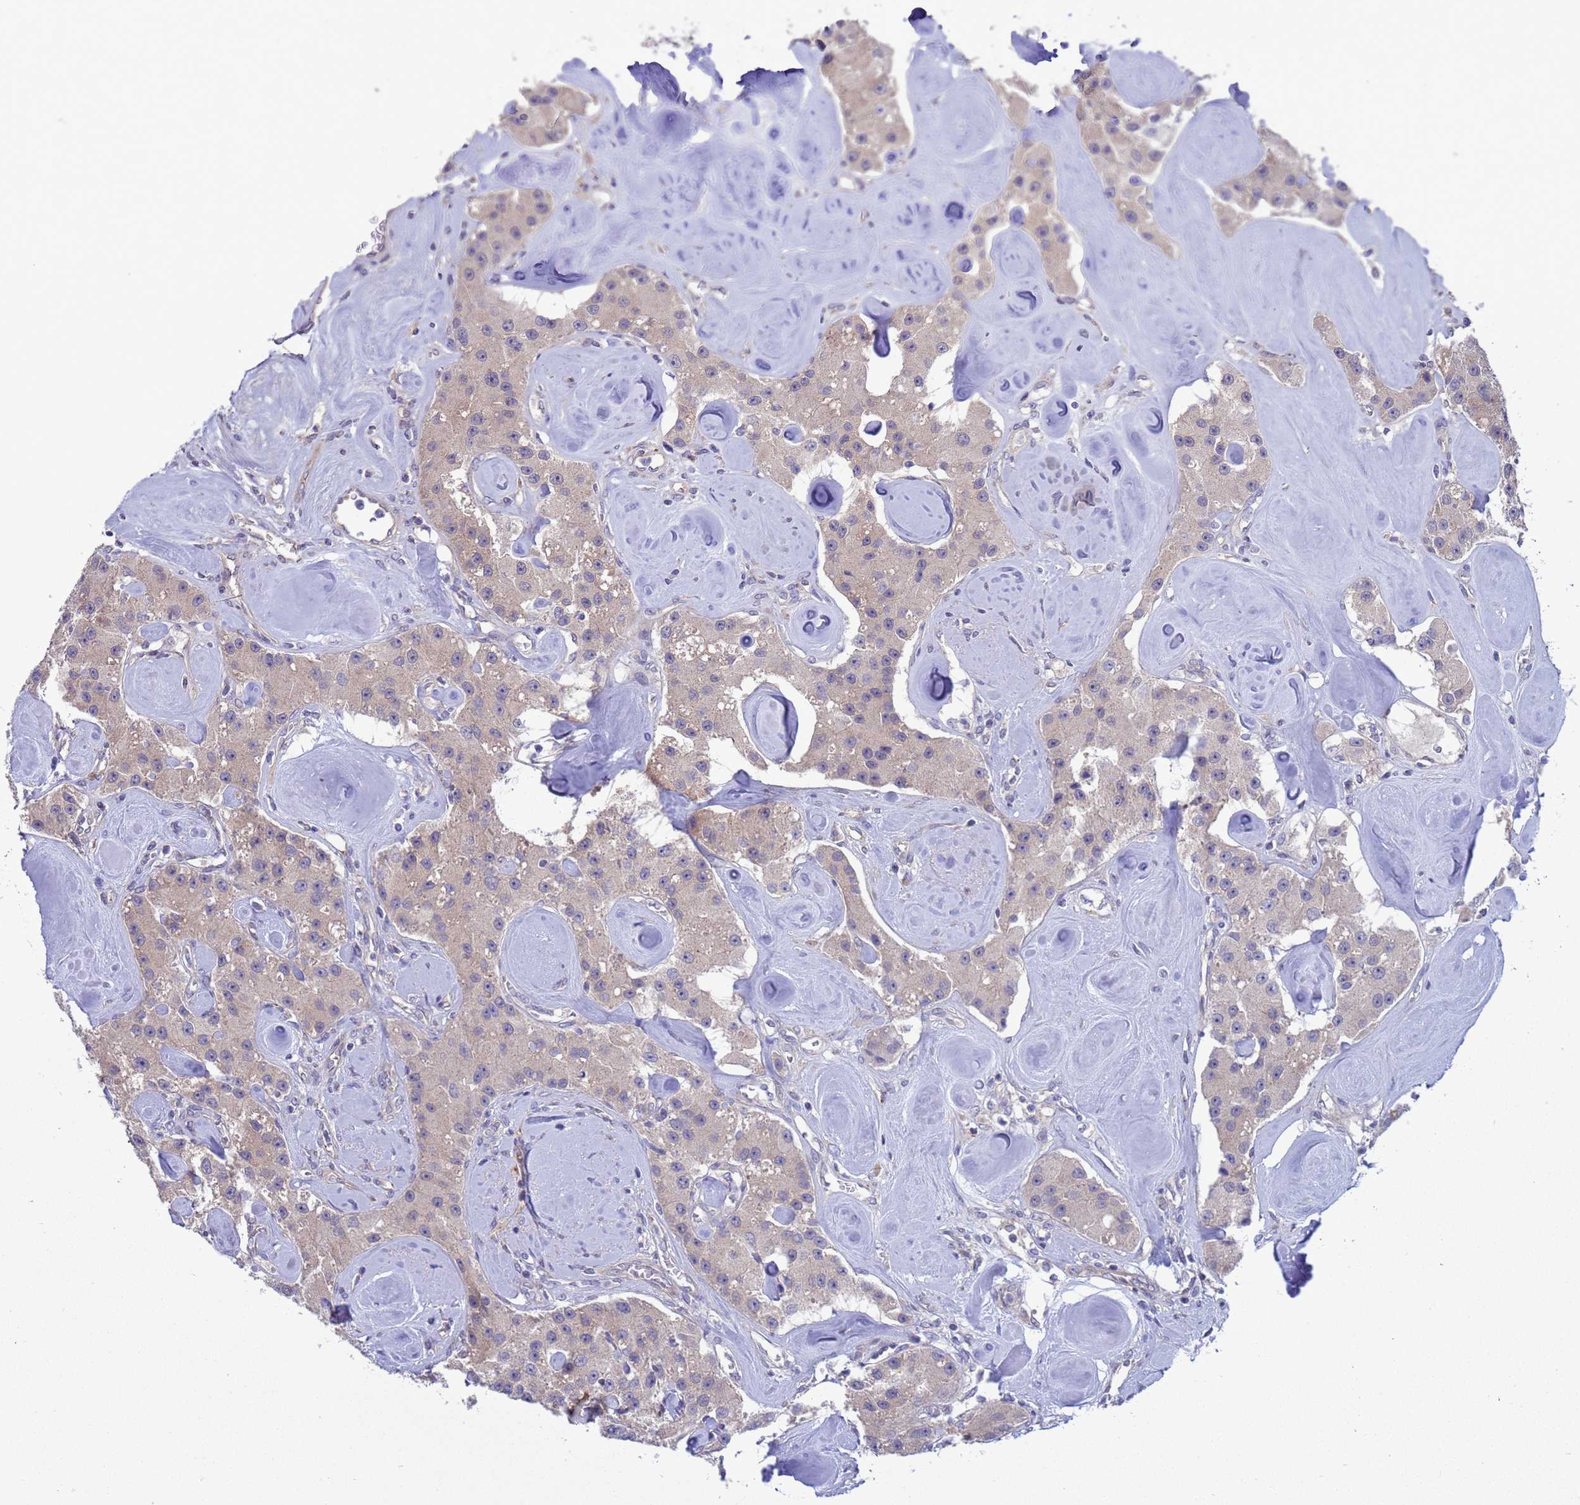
{"staining": {"intensity": "negative", "quantity": "none", "location": "none"}, "tissue": "carcinoid", "cell_type": "Tumor cells", "image_type": "cancer", "snomed": [{"axis": "morphology", "description": "Carcinoid, malignant, NOS"}, {"axis": "topography", "description": "Pancreas"}], "caption": "The immunohistochemistry histopathology image has no significant positivity in tumor cells of carcinoid tissue.", "gene": "GJA10", "patient": {"sex": "male", "age": 41}}